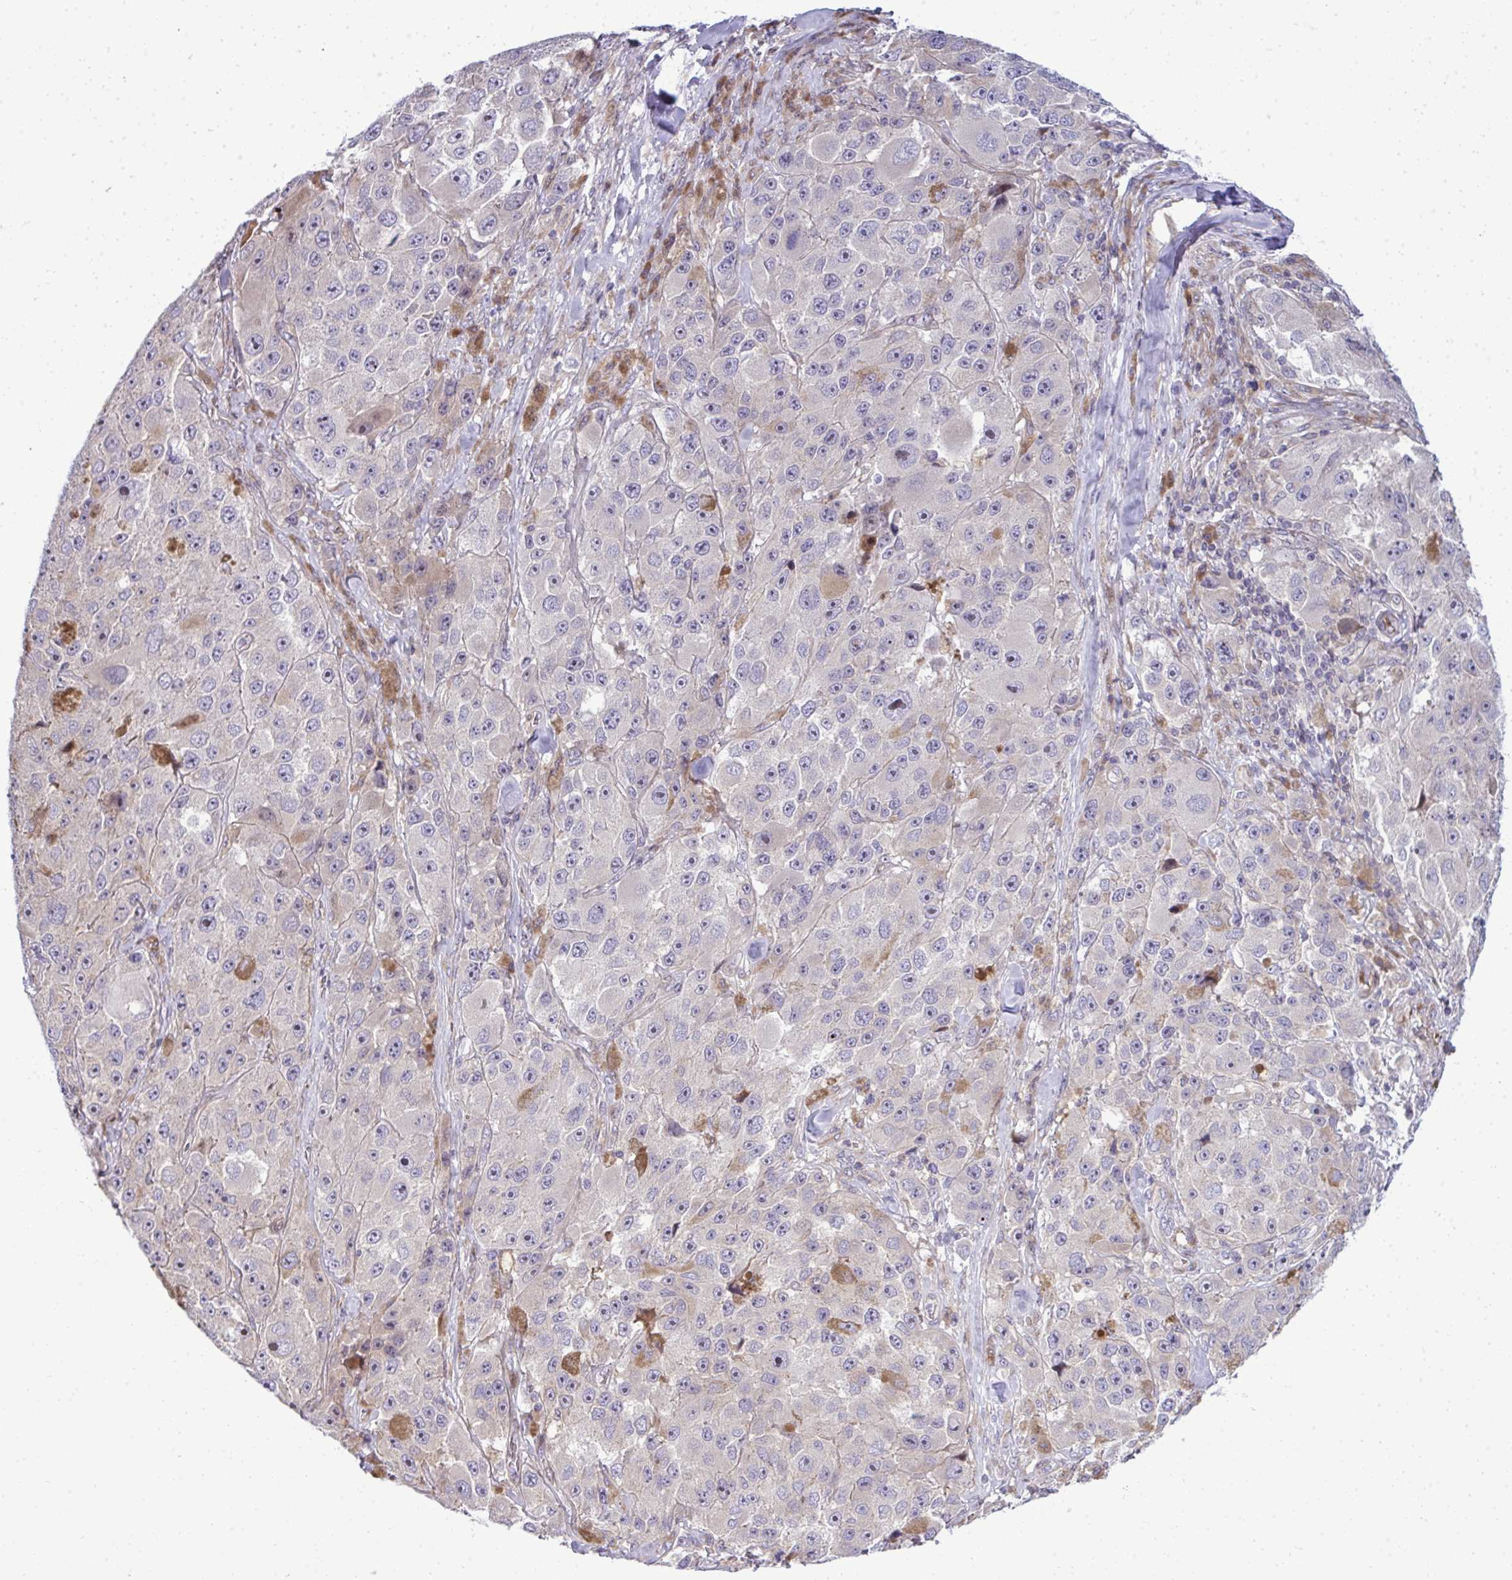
{"staining": {"intensity": "weak", "quantity": "<25%", "location": "nuclear"}, "tissue": "melanoma", "cell_type": "Tumor cells", "image_type": "cancer", "snomed": [{"axis": "morphology", "description": "Malignant melanoma, Metastatic site"}, {"axis": "topography", "description": "Lymph node"}], "caption": "Melanoma was stained to show a protein in brown. There is no significant positivity in tumor cells.", "gene": "ZSCAN9", "patient": {"sex": "male", "age": 62}}